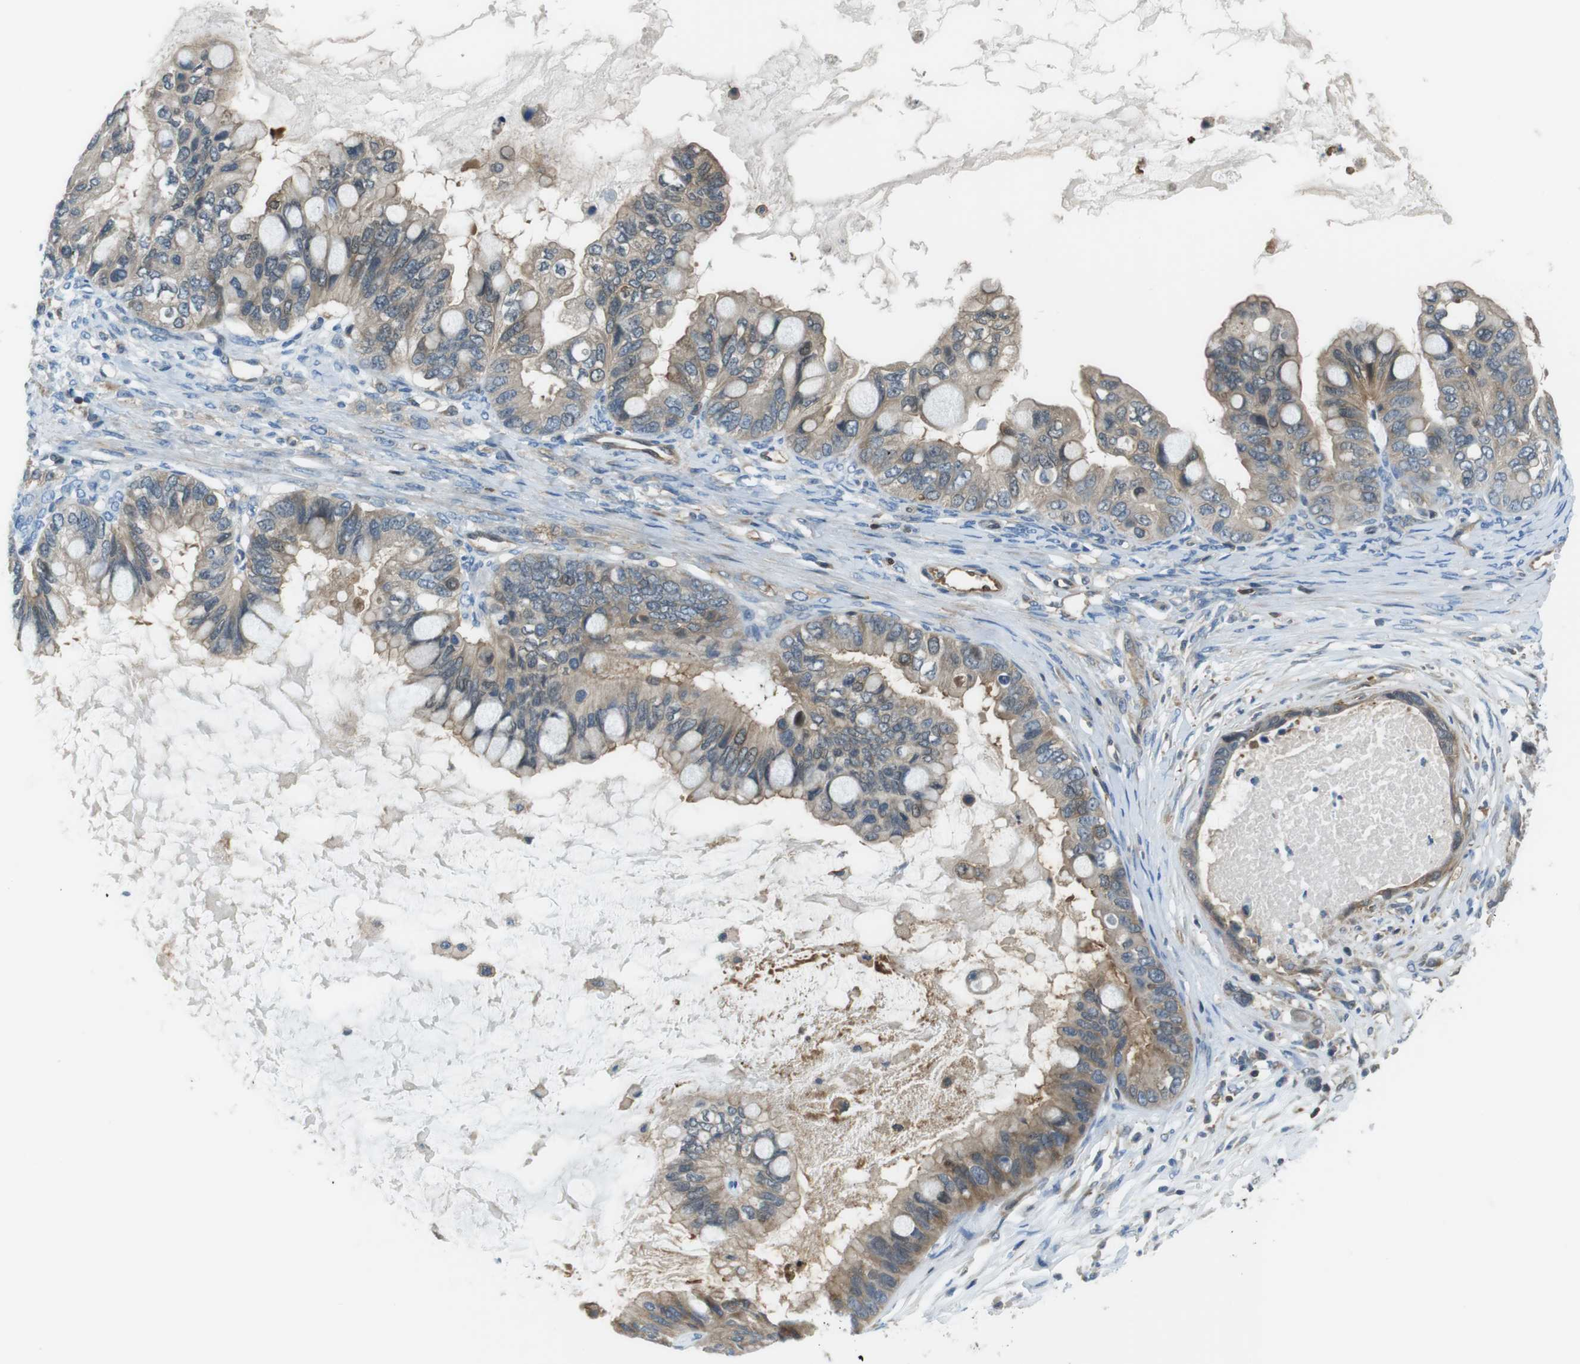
{"staining": {"intensity": "weak", "quantity": ">75%", "location": "cytoplasmic/membranous"}, "tissue": "ovarian cancer", "cell_type": "Tumor cells", "image_type": "cancer", "snomed": [{"axis": "morphology", "description": "Cystadenocarcinoma, mucinous, NOS"}, {"axis": "topography", "description": "Ovary"}], "caption": "IHC photomicrograph of ovarian mucinous cystadenocarcinoma stained for a protein (brown), which reveals low levels of weak cytoplasmic/membranous positivity in about >75% of tumor cells.", "gene": "TES", "patient": {"sex": "female", "age": 80}}